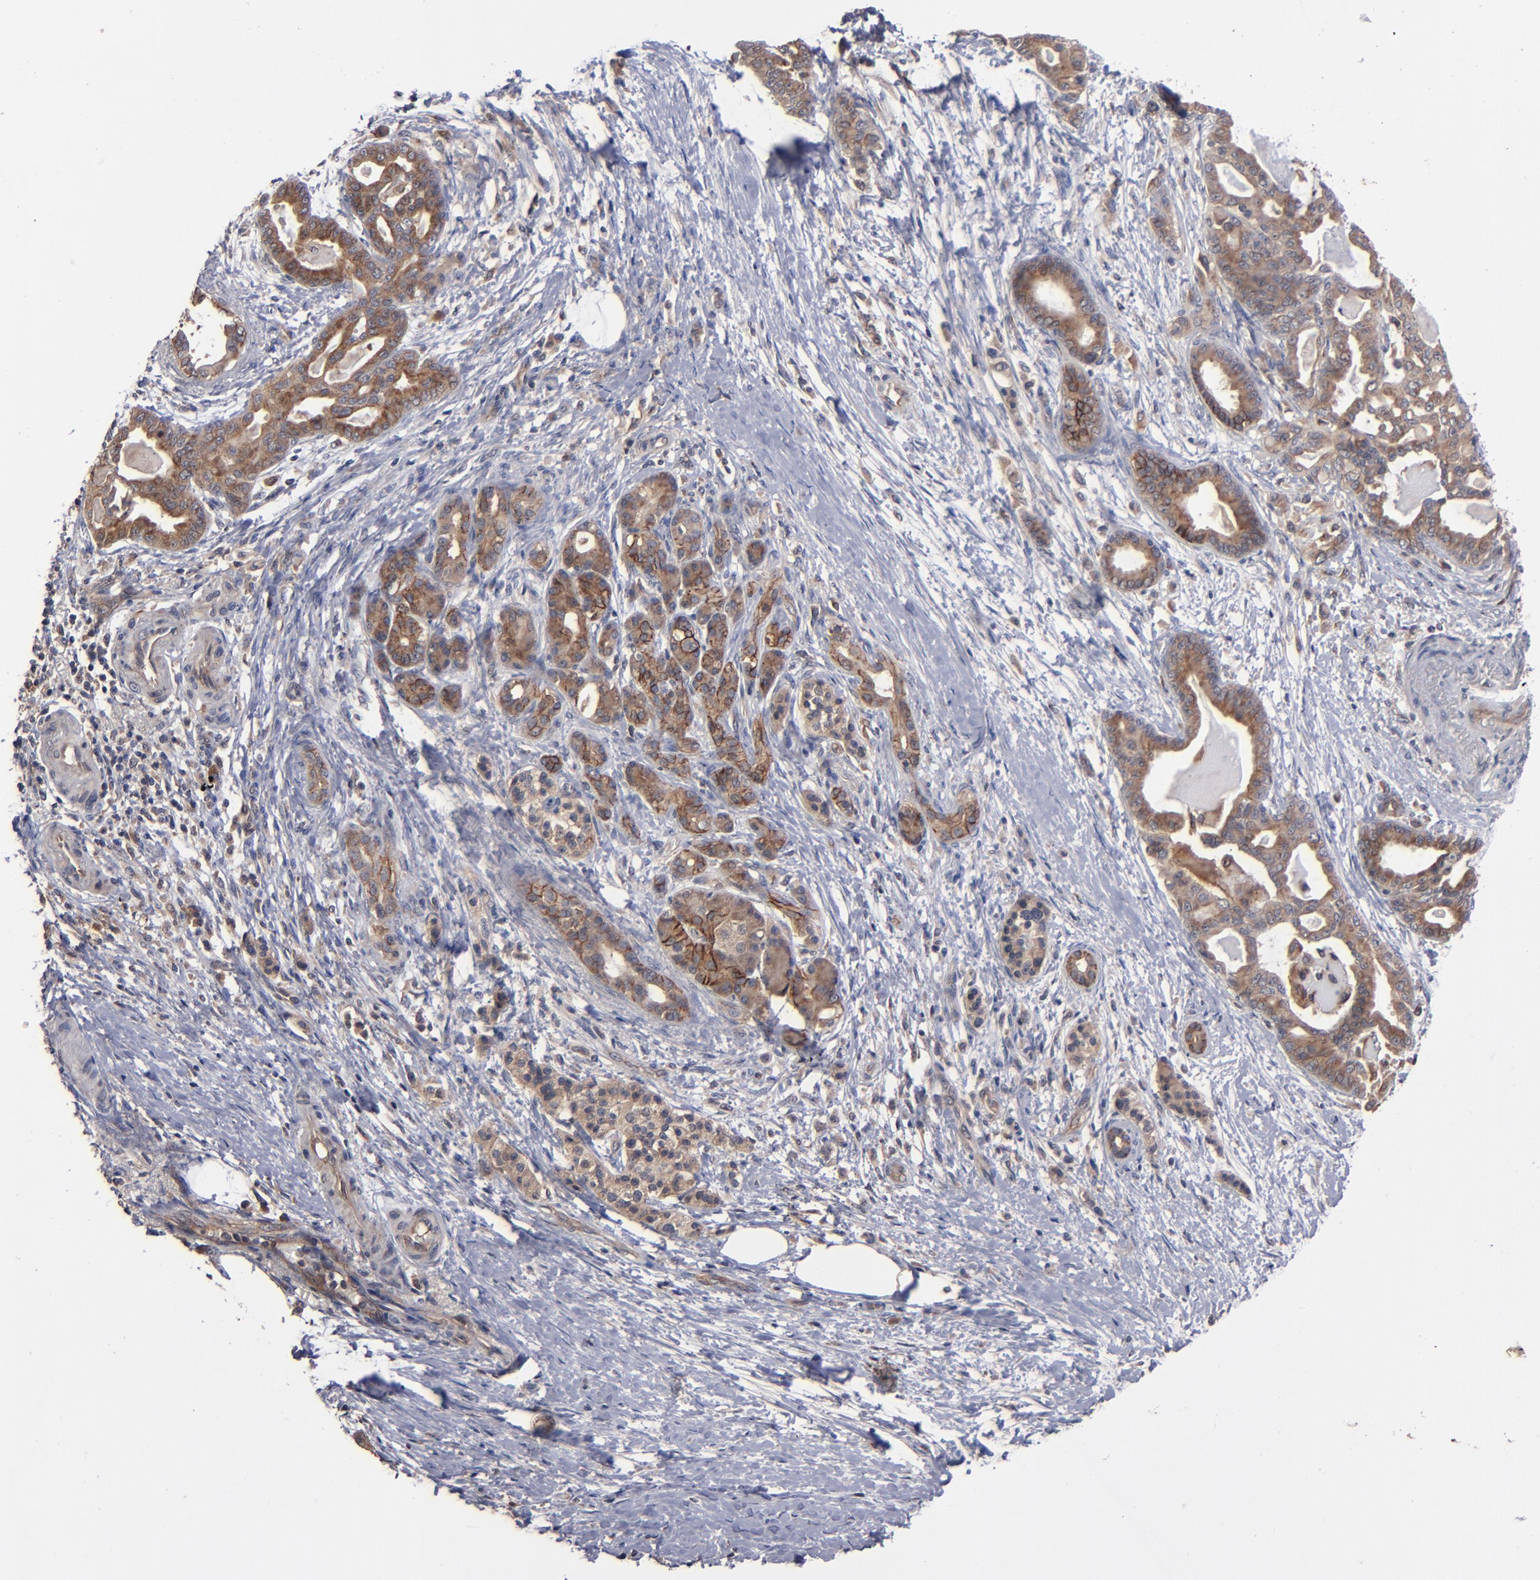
{"staining": {"intensity": "moderate", "quantity": ">75%", "location": "cytoplasmic/membranous"}, "tissue": "pancreatic cancer", "cell_type": "Tumor cells", "image_type": "cancer", "snomed": [{"axis": "morphology", "description": "Adenocarcinoma, NOS"}, {"axis": "topography", "description": "Pancreas"}], "caption": "Immunohistochemical staining of human pancreatic cancer (adenocarcinoma) shows medium levels of moderate cytoplasmic/membranous protein staining in approximately >75% of tumor cells.", "gene": "BDKRB1", "patient": {"sex": "male", "age": 63}}